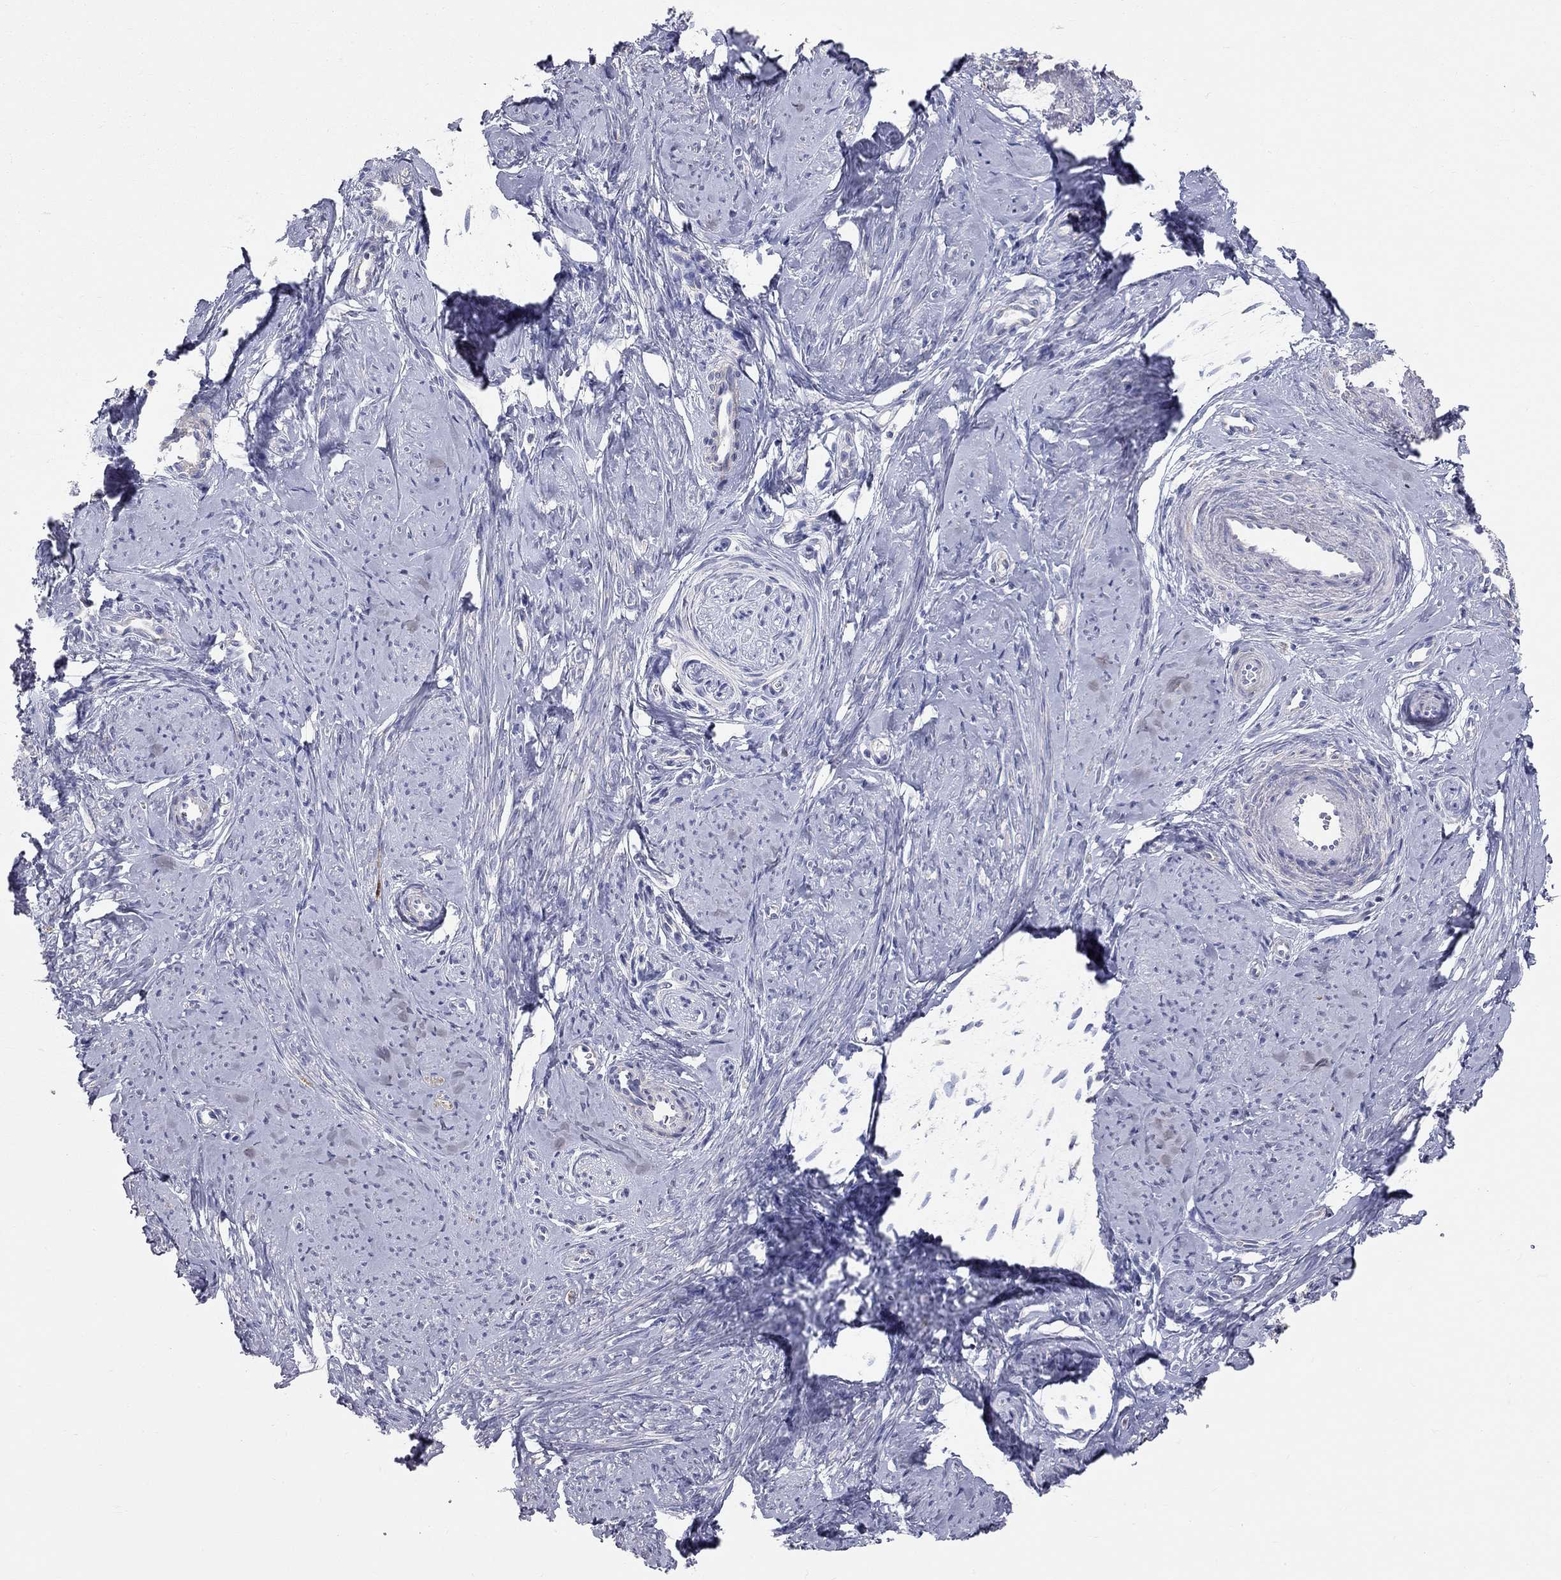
{"staining": {"intensity": "negative", "quantity": "none", "location": "none"}, "tissue": "smooth muscle", "cell_type": "Smooth muscle cells", "image_type": "normal", "snomed": [{"axis": "morphology", "description": "Normal tissue, NOS"}, {"axis": "topography", "description": "Smooth muscle"}], "caption": "Smooth muscle cells are negative for protein expression in normal human smooth muscle. The staining is performed using DAB brown chromogen with nuclei counter-stained in using hematoxylin.", "gene": "CFAP161", "patient": {"sex": "female", "age": 48}}